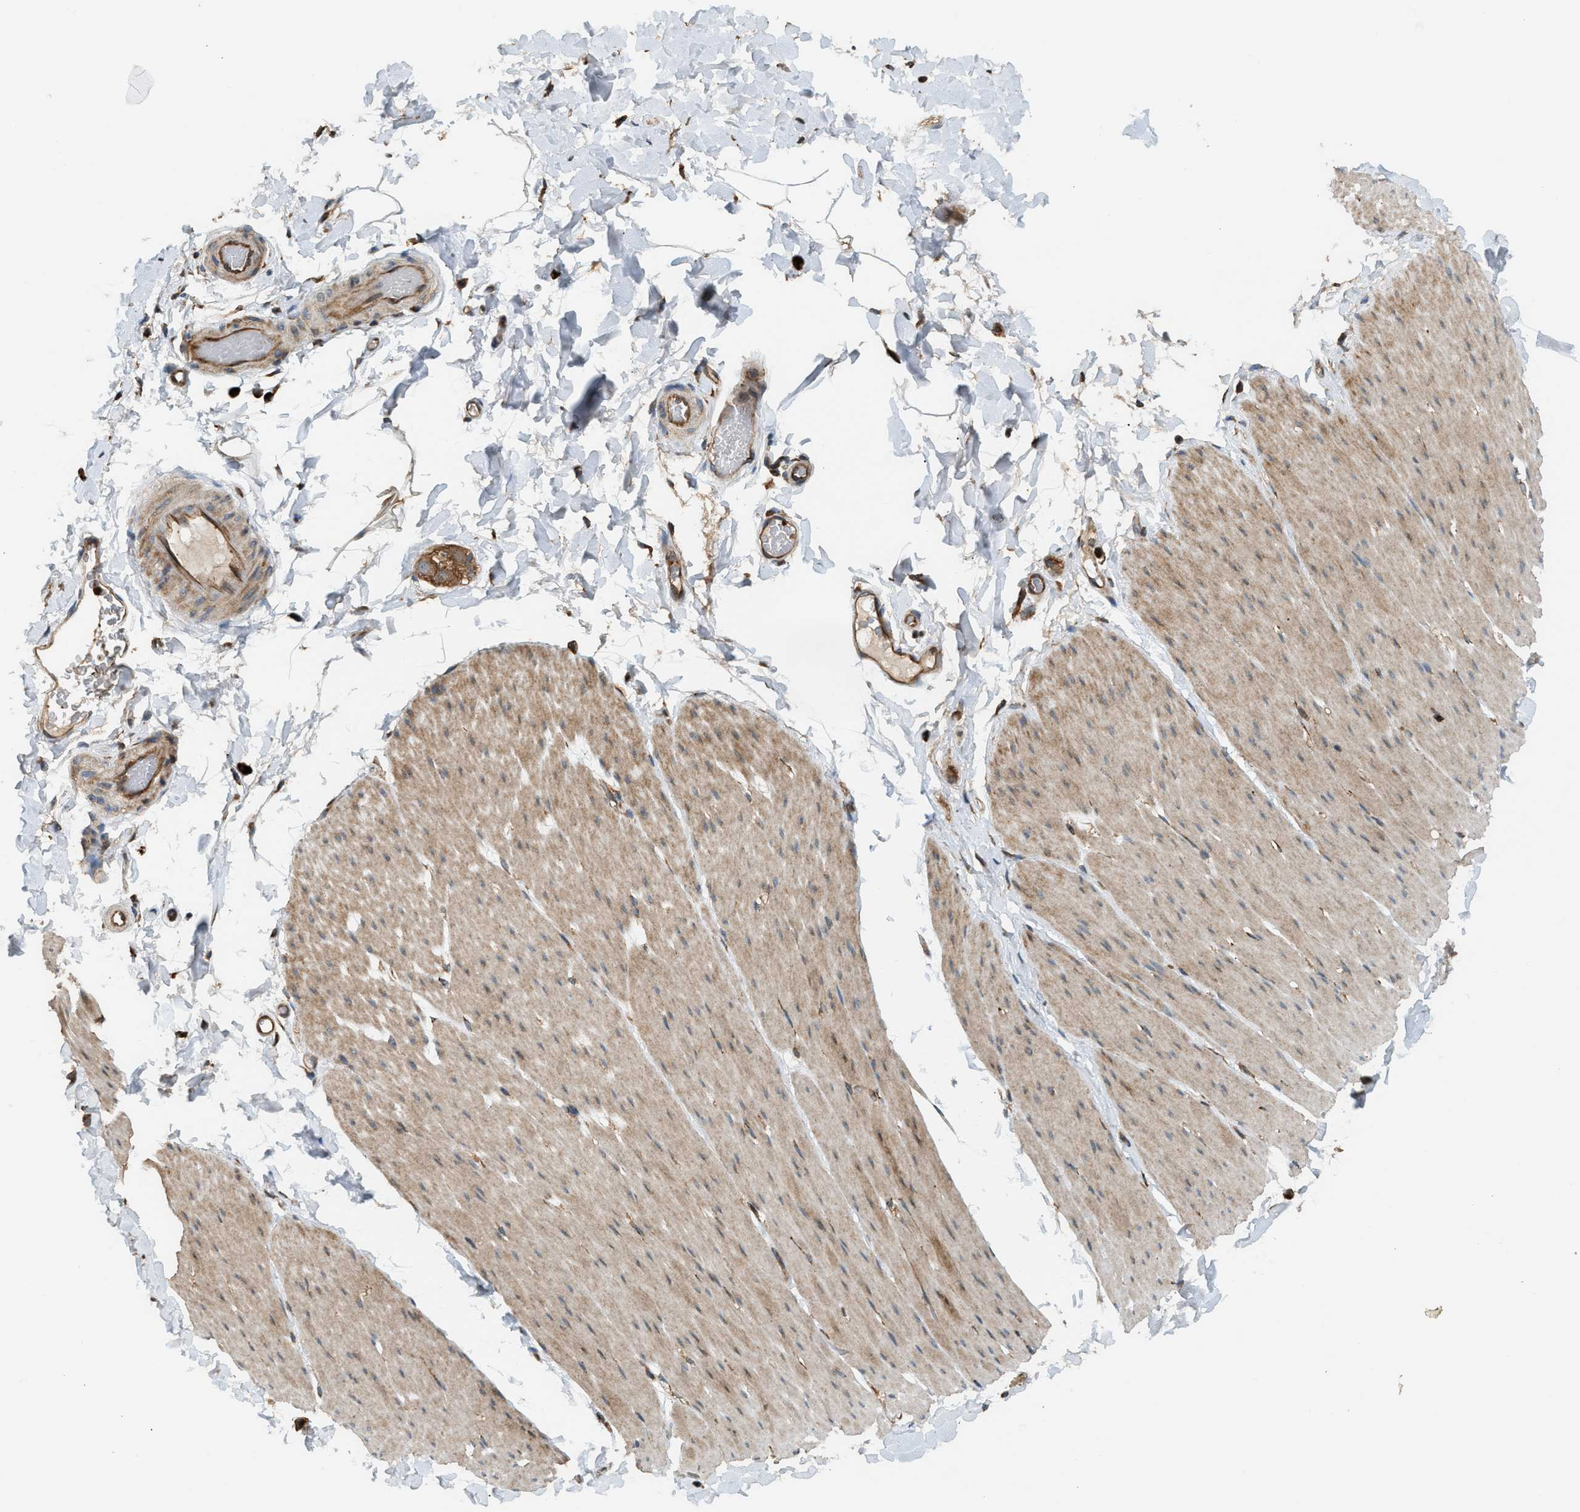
{"staining": {"intensity": "moderate", "quantity": ">75%", "location": "cytoplasmic/membranous"}, "tissue": "smooth muscle", "cell_type": "Smooth muscle cells", "image_type": "normal", "snomed": [{"axis": "morphology", "description": "Normal tissue, NOS"}, {"axis": "topography", "description": "Smooth muscle"}, {"axis": "topography", "description": "Colon"}], "caption": "Smooth muscle stained for a protein (brown) exhibits moderate cytoplasmic/membranous positive expression in approximately >75% of smooth muscle cells.", "gene": "BAIAP2L1", "patient": {"sex": "male", "age": 67}}